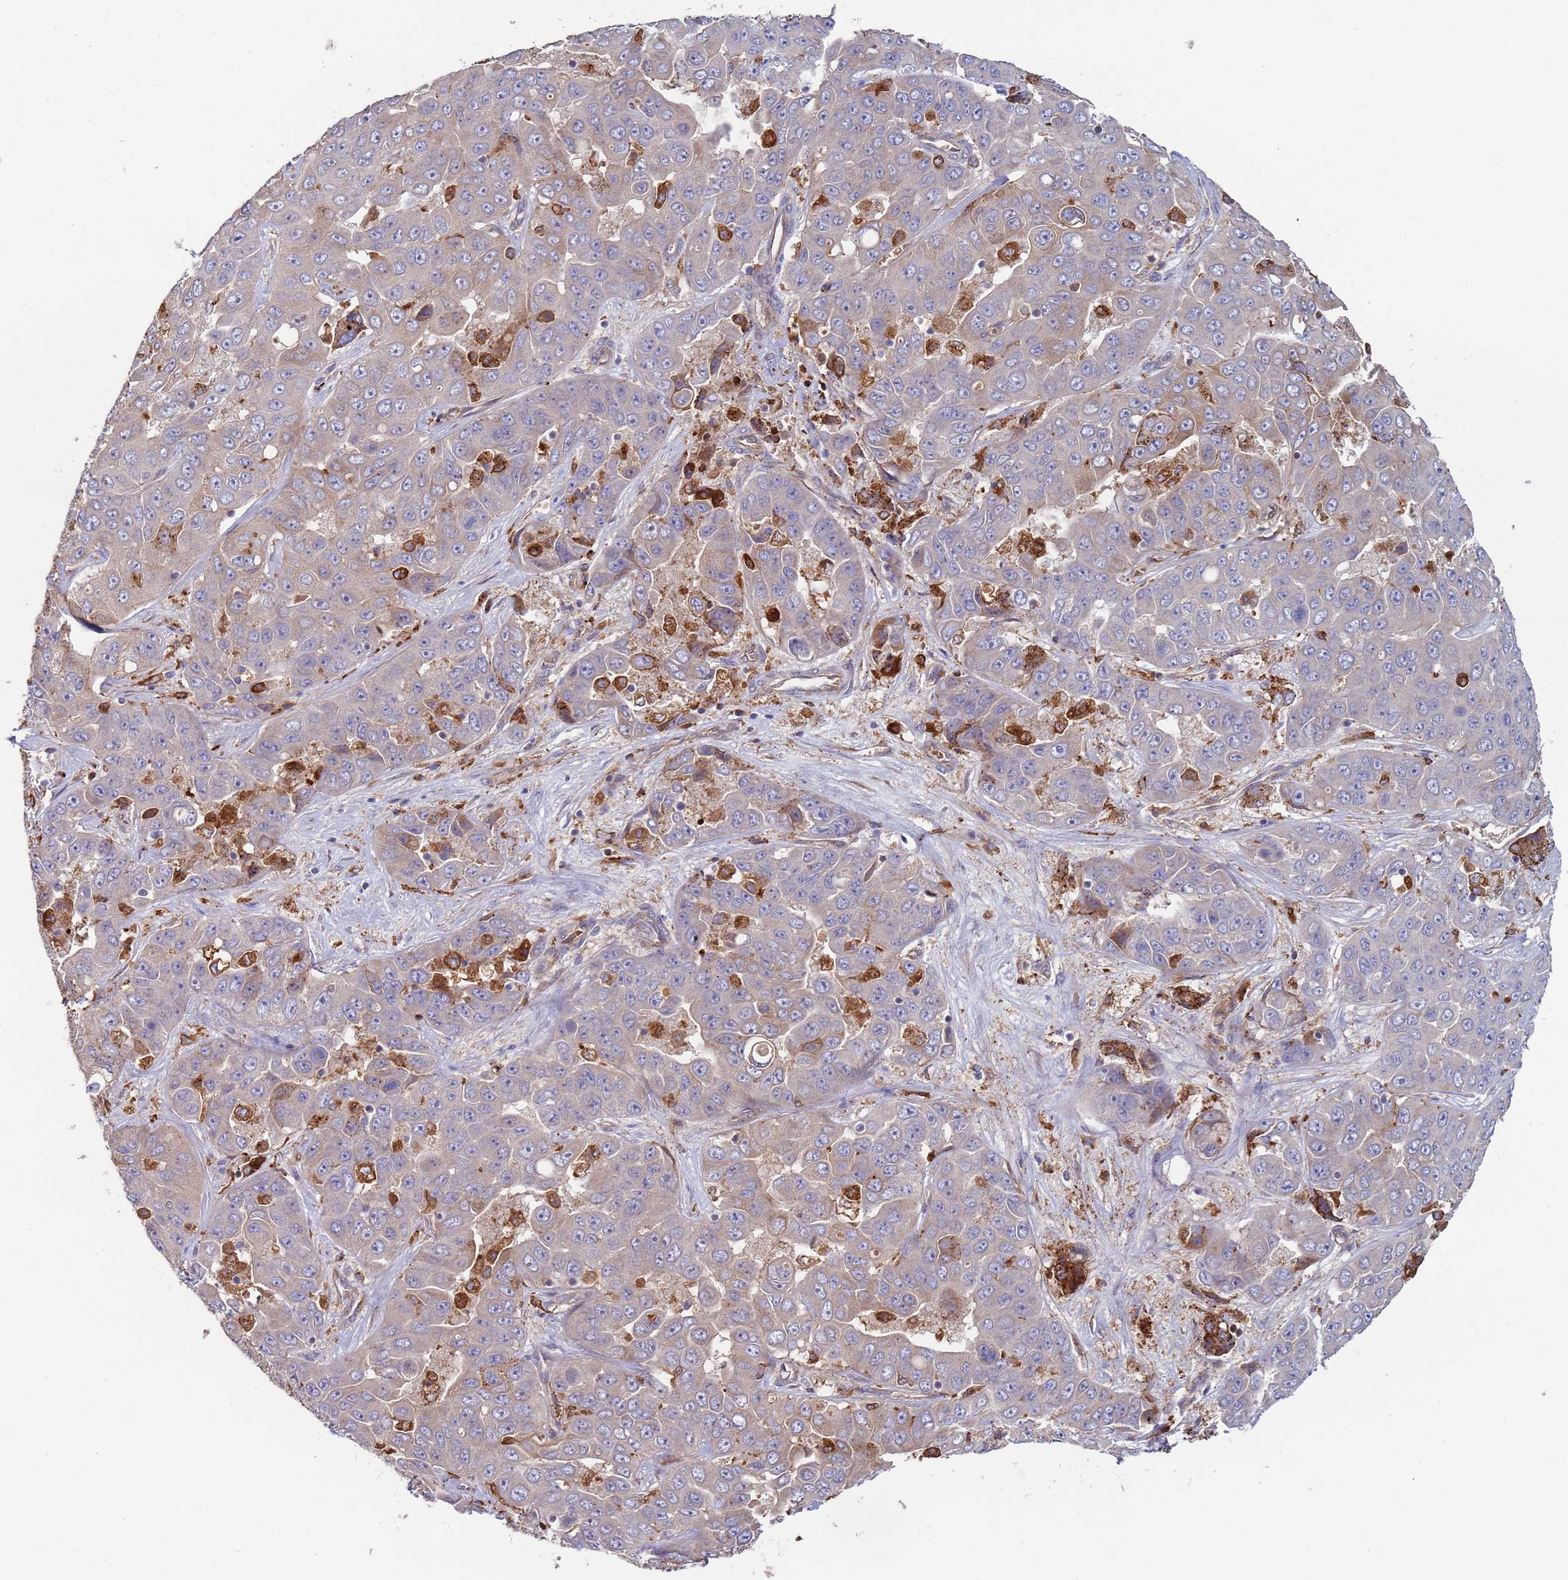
{"staining": {"intensity": "negative", "quantity": "none", "location": "none"}, "tissue": "liver cancer", "cell_type": "Tumor cells", "image_type": "cancer", "snomed": [{"axis": "morphology", "description": "Cholangiocarcinoma"}, {"axis": "topography", "description": "Liver"}], "caption": "Liver cancer stained for a protein using immunohistochemistry (IHC) exhibits no expression tumor cells.", "gene": "MALRD1", "patient": {"sex": "female", "age": 52}}